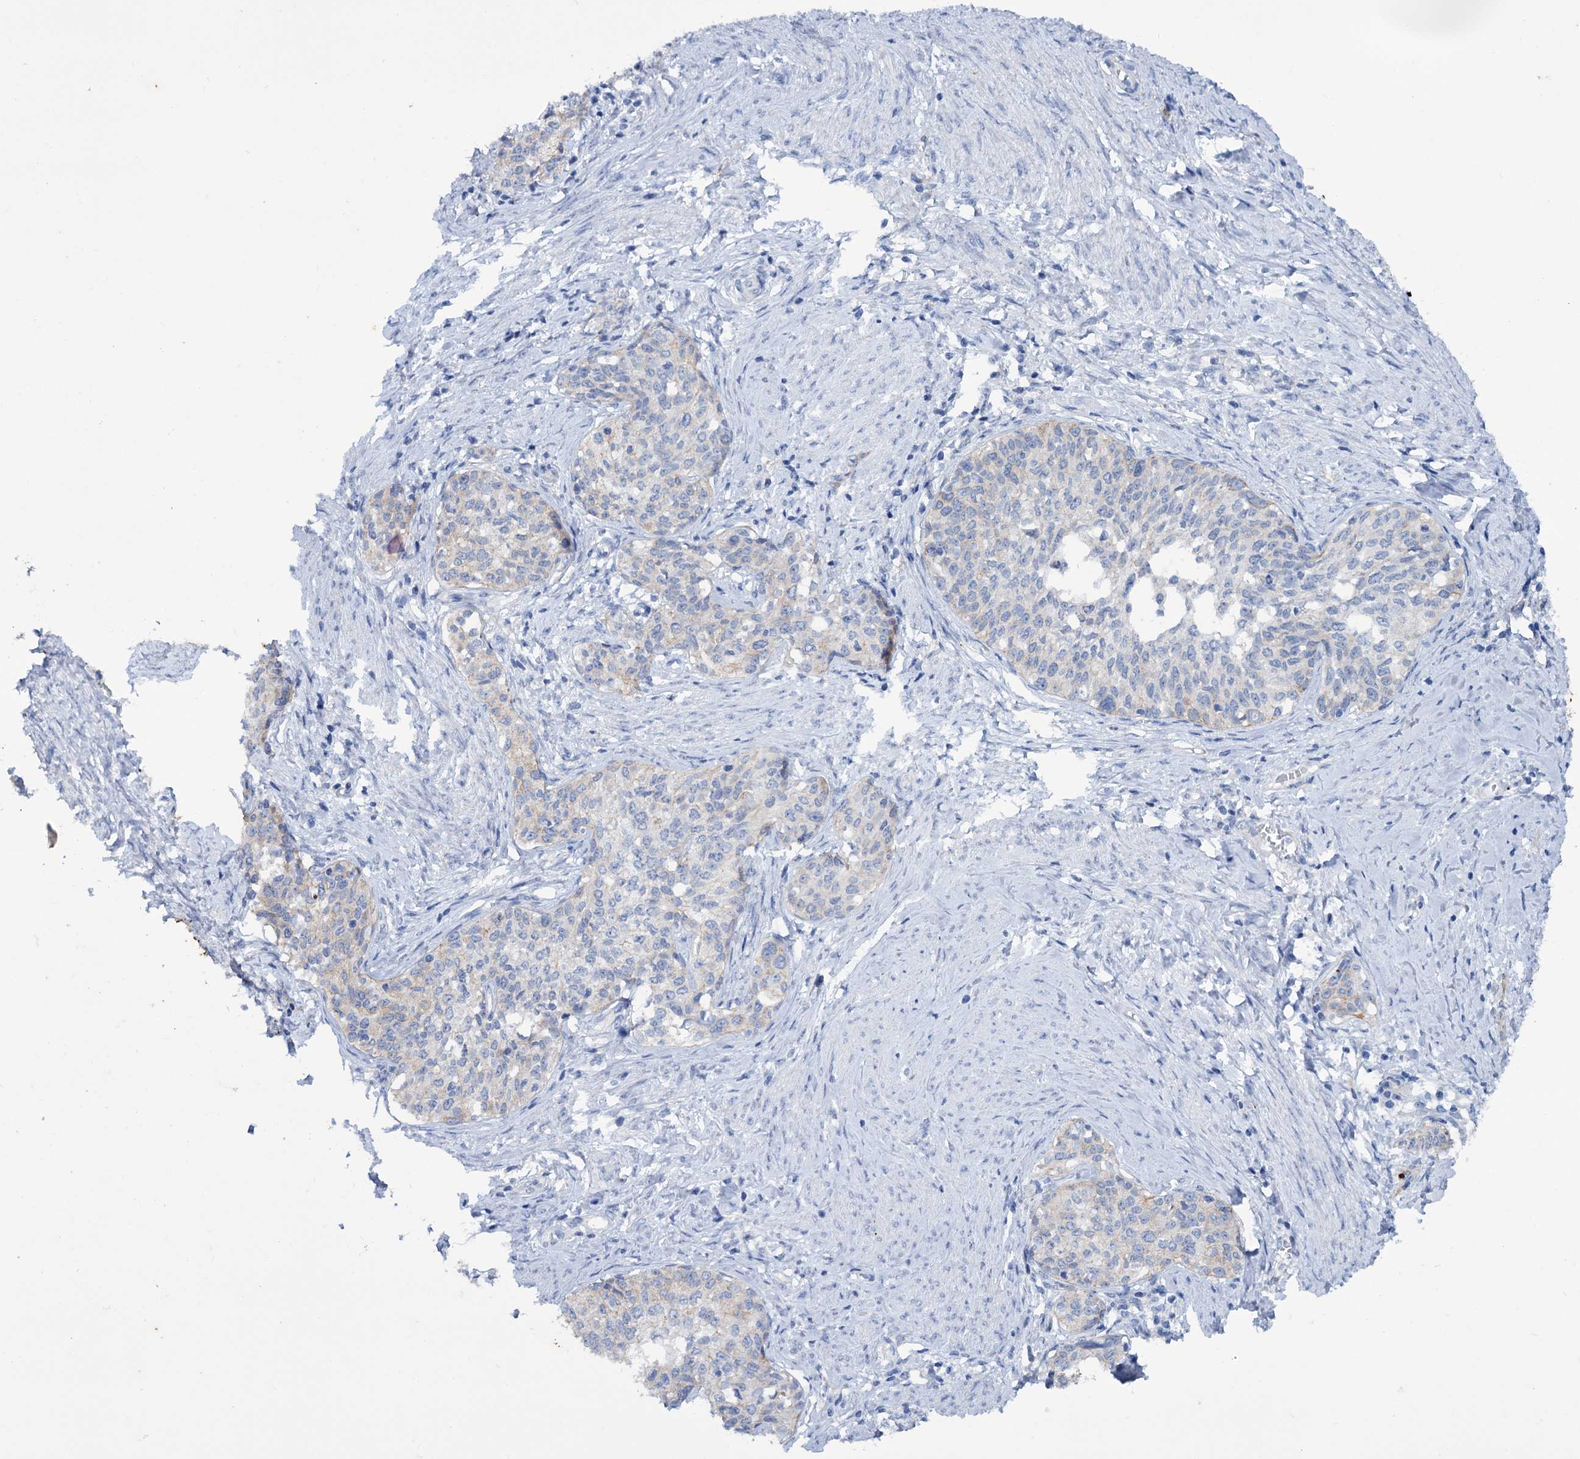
{"staining": {"intensity": "negative", "quantity": "none", "location": "none"}, "tissue": "cervical cancer", "cell_type": "Tumor cells", "image_type": "cancer", "snomed": [{"axis": "morphology", "description": "Squamous cell carcinoma, NOS"}, {"axis": "morphology", "description": "Adenocarcinoma, NOS"}, {"axis": "topography", "description": "Cervix"}], "caption": "Cervical cancer was stained to show a protein in brown. There is no significant expression in tumor cells. (DAB (3,3'-diaminobenzidine) IHC visualized using brightfield microscopy, high magnification).", "gene": "FAAP20", "patient": {"sex": "female", "age": 52}}